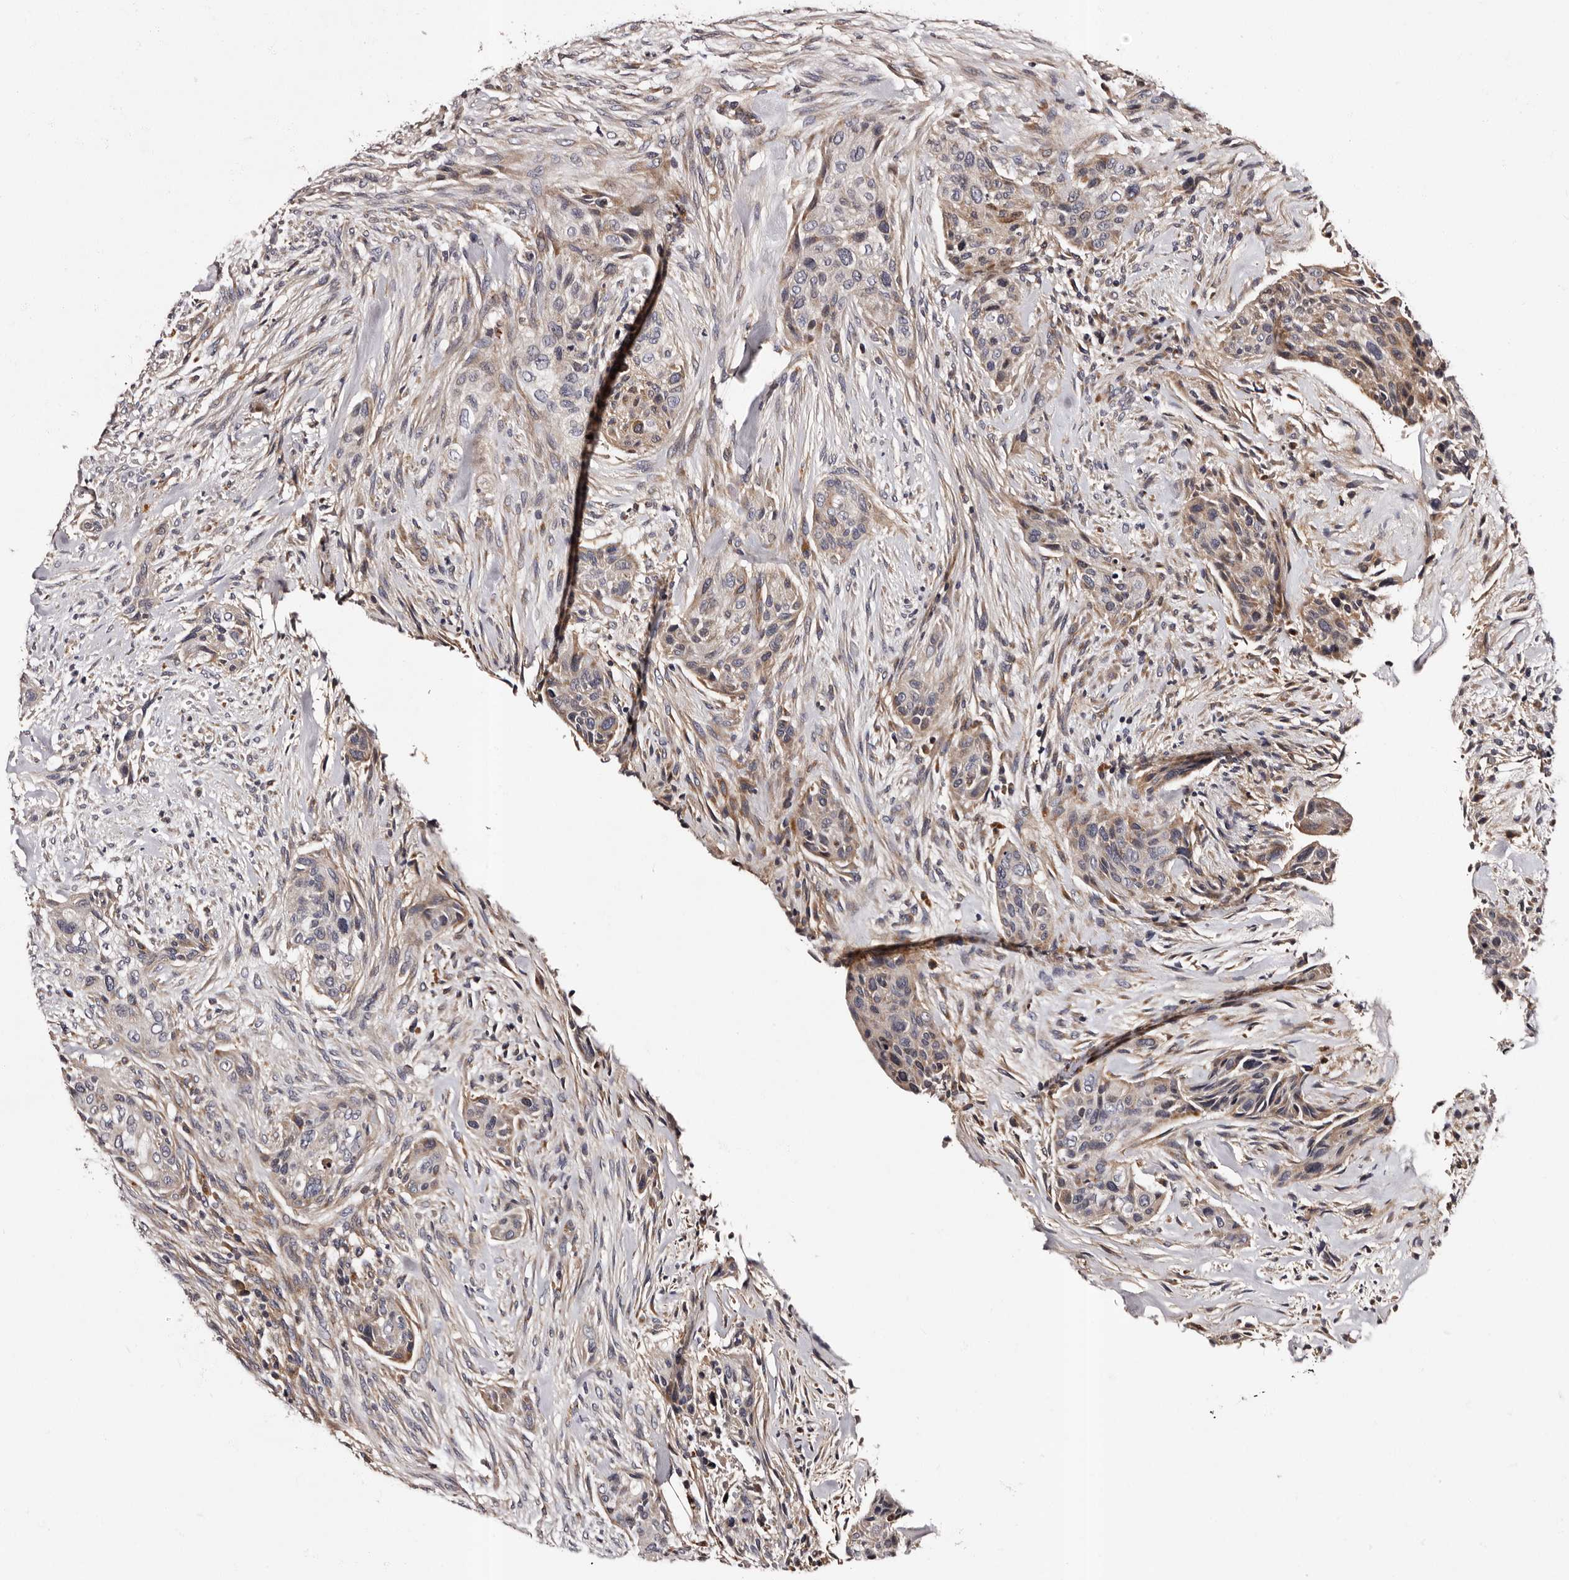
{"staining": {"intensity": "weak", "quantity": "<25%", "location": "cytoplasmic/membranous"}, "tissue": "urothelial cancer", "cell_type": "Tumor cells", "image_type": "cancer", "snomed": [{"axis": "morphology", "description": "Urothelial carcinoma, High grade"}, {"axis": "topography", "description": "Urinary bladder"}], "caption": "Human urothelial cancer stained for a protein using immunohistochemistry demonstrates no staining in tumor cells.", "gene": "ADCK5", "patient": {"sex": "male", "age": 35}}